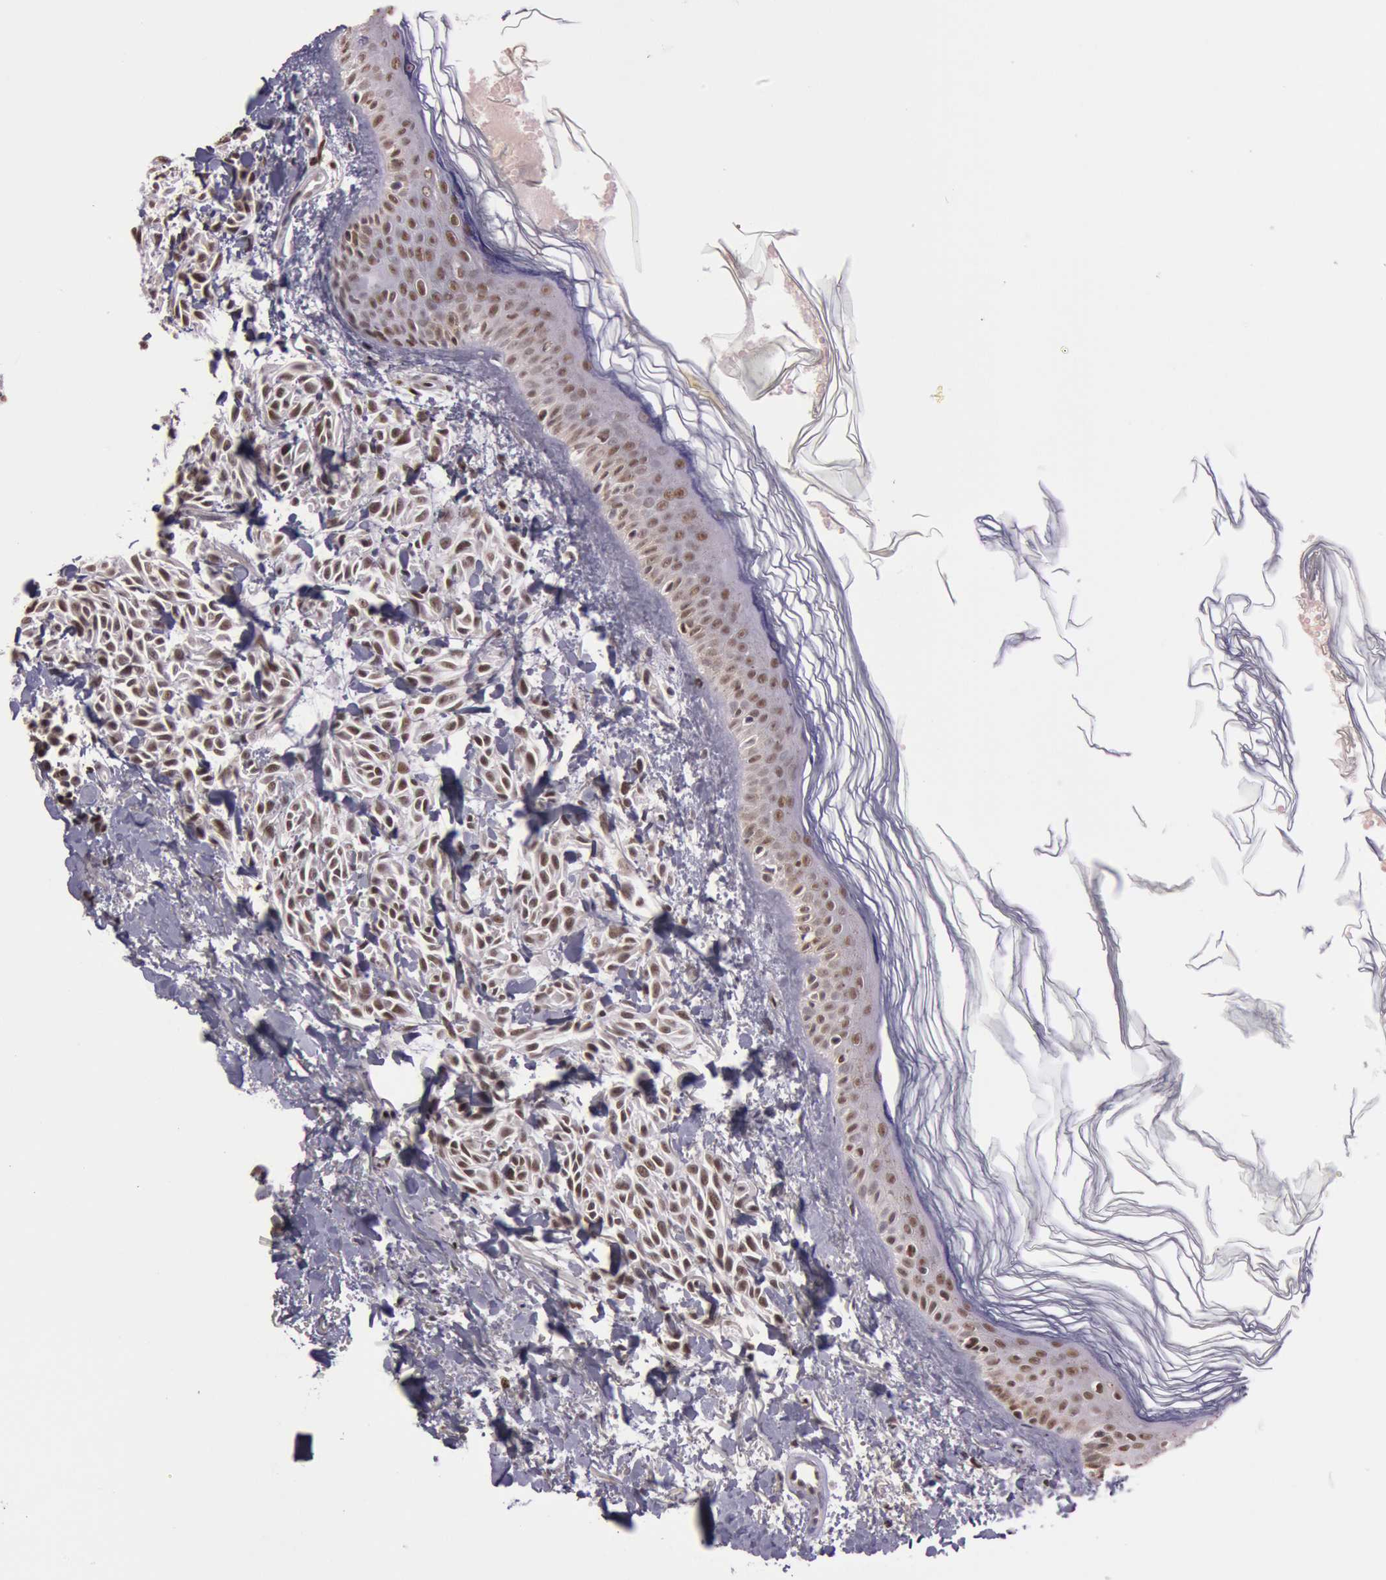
{"staining": {"intensity": "moderate", "quantity": "25%-75%", "location": "nuclear"}, "tissue": "melanoma", "cell_type": "Tumor cells", "image_type": "cancer", "snomed": [{"axis": "morphology", "description": "Malignant melanoma, NOS"}, {"axis": "topography", "description": "Skin"}], "caption": "IHC of human malignant melanoma shows medium levels of moderate nuclear staining in about 25%-75% of tumor cells. The protein of interest is stained brown, and the nuclei are stained in blue (DAB (3,3'-diaminobenzidine) IHC with brightfield microscopy, high magnification).", "gene": "TASL", "patient": {"sex": "female", "age": 73}}